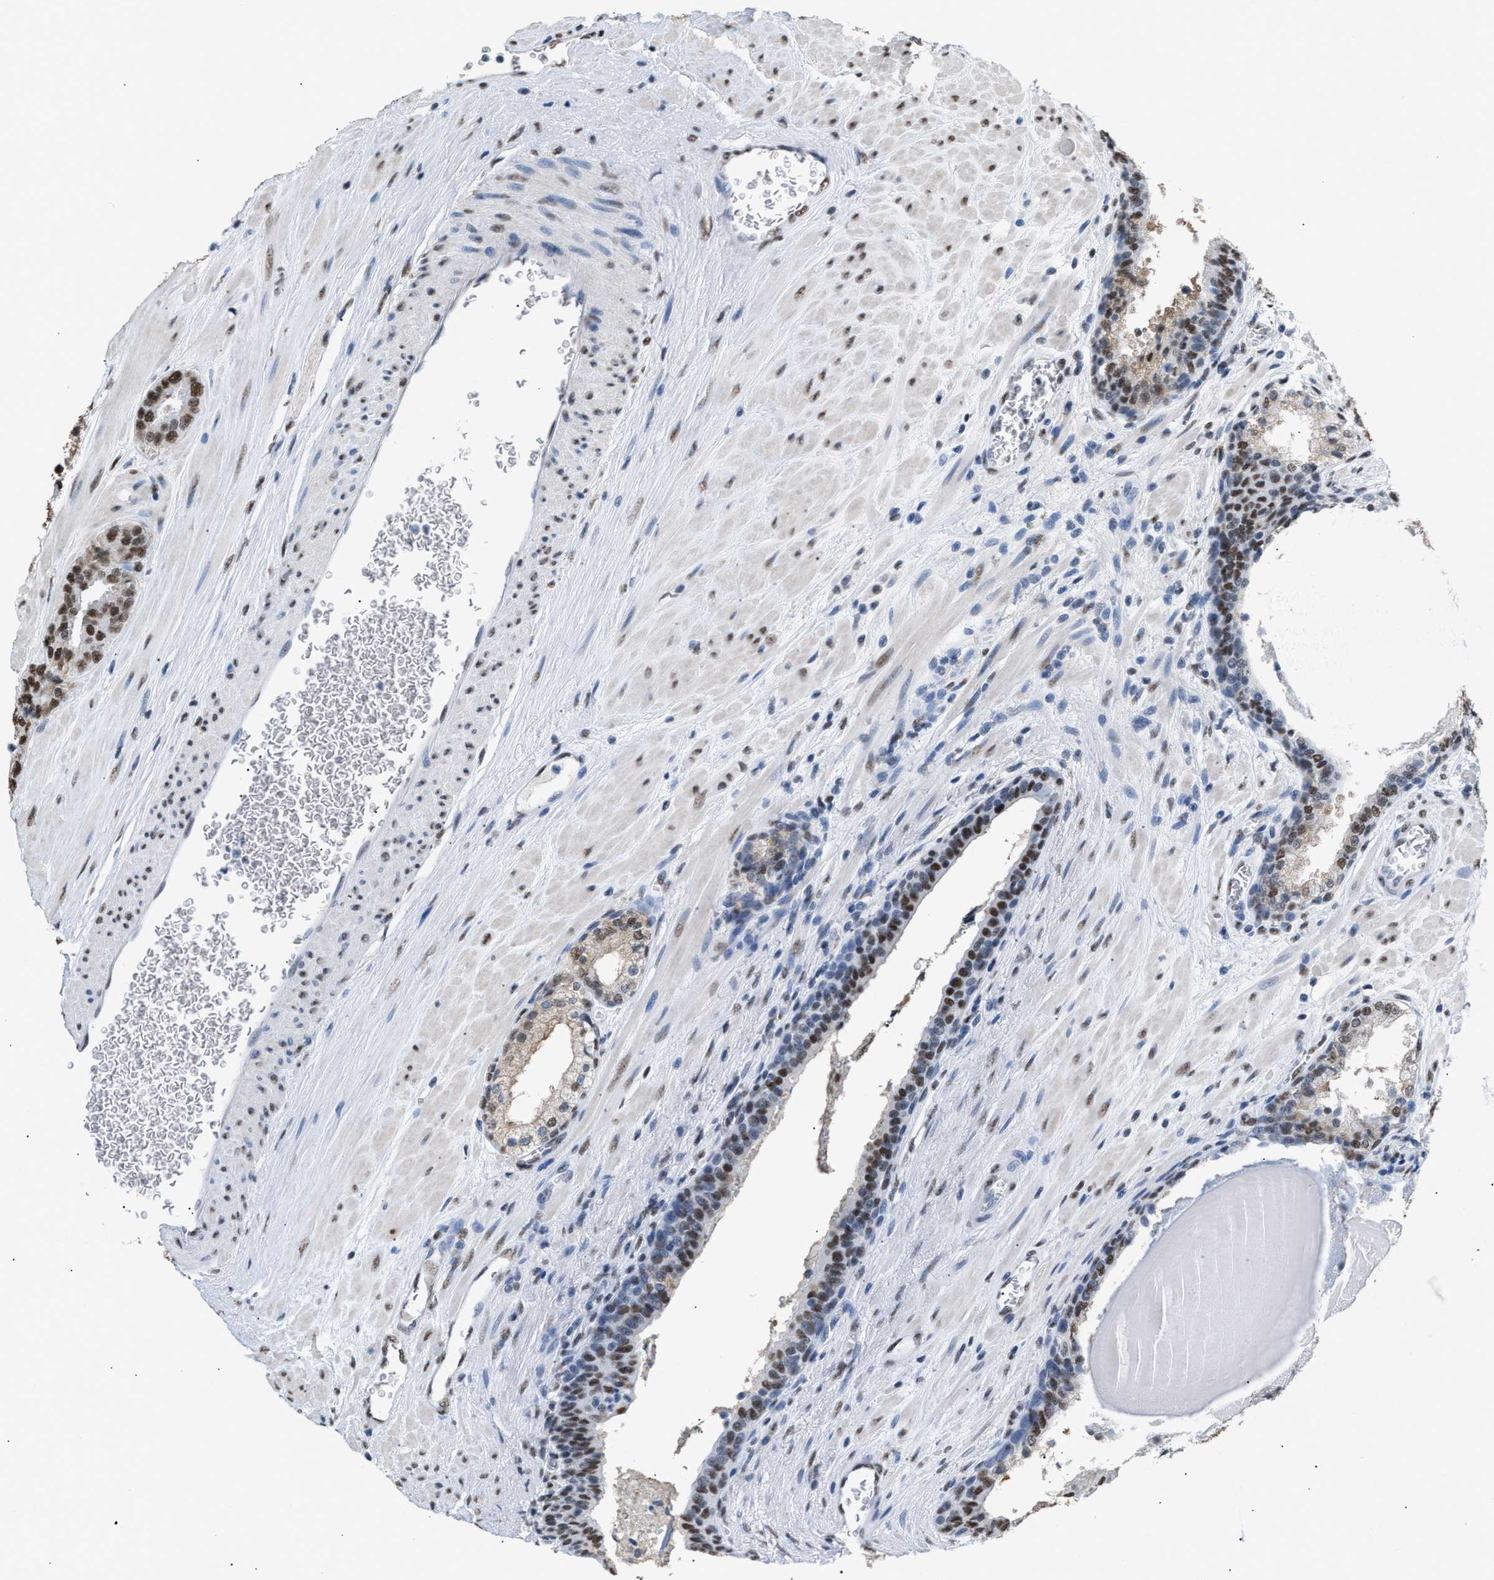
{"staining": {"intensity": "moderate", "quantity": ">75%", "location": "nuclear"}, "tissue": "prostate cancer", "cell_type": "Tumor cells", "image_type": "cancer", "snomed": [{"axis": "morphology", "description": "Adenocarcinoma, High grade"}, {"axis": "topography", "description": "Prostate"}], "caption": "There is medium levels of moderate nuclear positivity in tumor cells of adenocarcinoma (high-grade) (prostate), as demonstrated by immunohistochemical staining (brown color).", "gene": "CCAR2", "patient": {"sex": "male", "age": 60}}